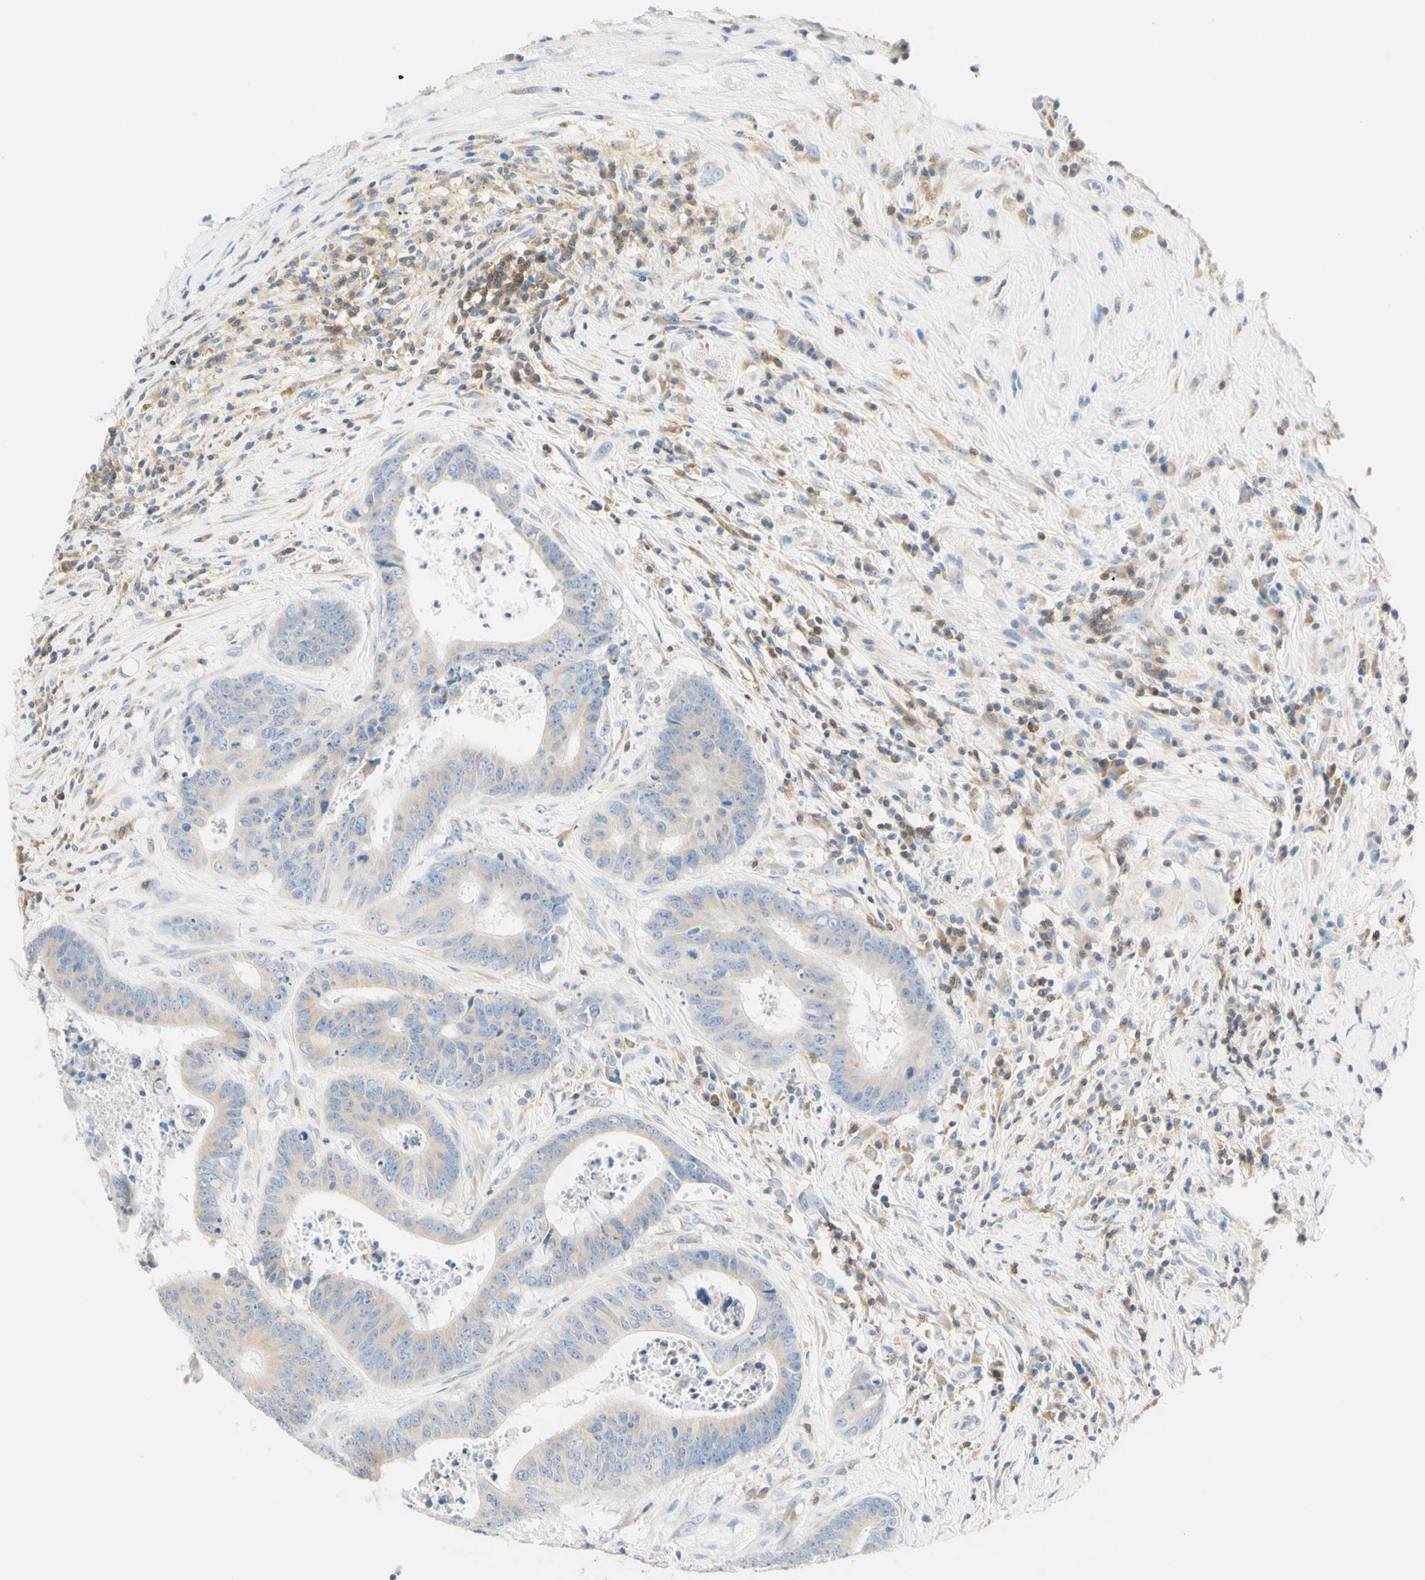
{"staining": {"intensity": "weak", "quantity": "<25%", "location": "cytoplasmic/membranous"}, "tissue": "colorectal cancer", "cell_type": "Tumor cells", "image_type": "cancer", "snomed": [{"axis": "morphology", "description": "Adenocarcinoma, NOS"}, {"axis": "topography", "description": "Rectum"}], "caption": "IHC of human adenocarcinoma (colorectal) displays no expression in tumor cells. The staining is performed using DAB (3,3'-diaminobenzidine) brown chromogen with nuclei counter-stained in using hematoxylin.", "gene": "LAT", "patient": {"sex": "male", "age": 72}}